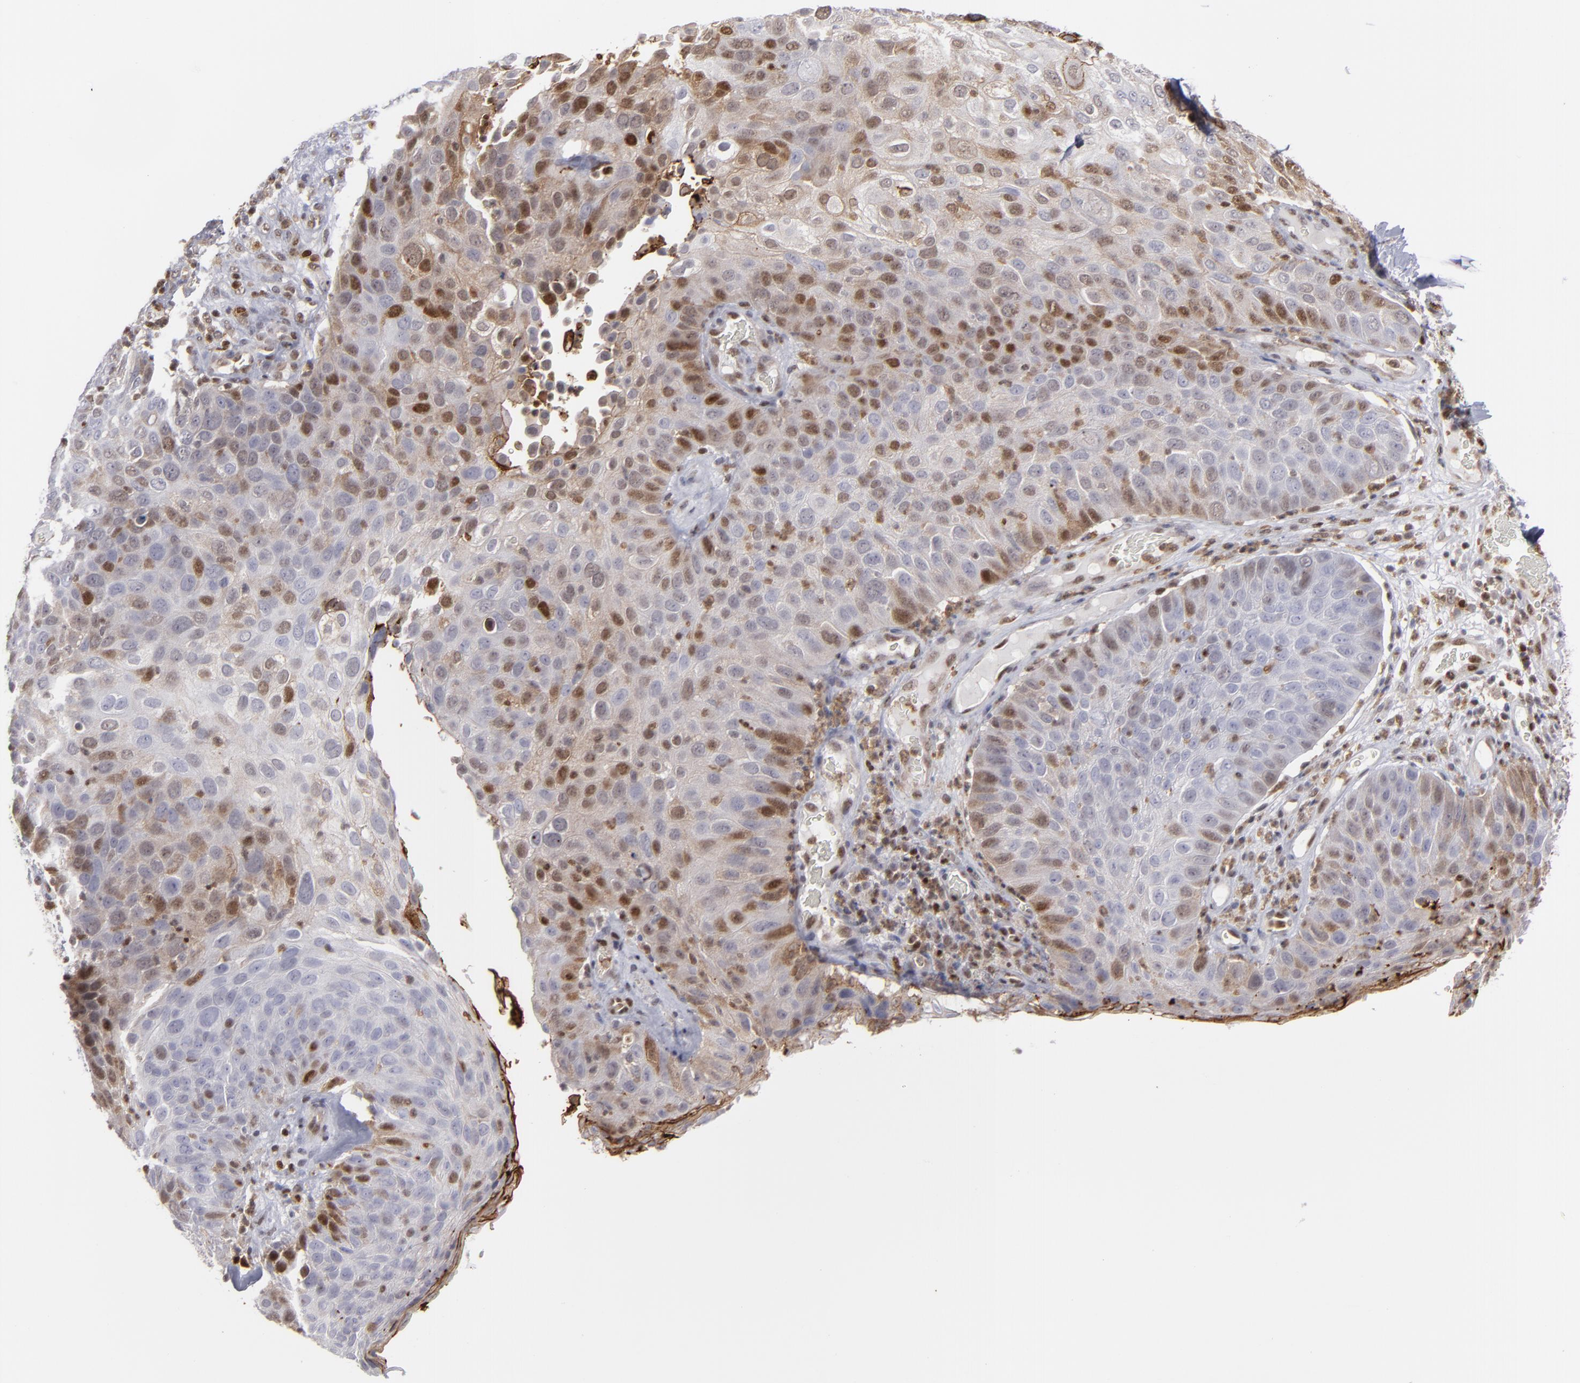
{"staining": {"intensity": "moderate", "quantity": "25%-75%", "location": "cytoplasmic/membranous,nuclear"}, "tissue": "skin cancer", "cell_type": "Tumor cells", "image_type": "cancer", "snomed": [{"axis": "morphology", "description": "Squamous cell carcinoma, NOS"}, {"axis": "topography", "description": "Skin"}], "caption": "High-magnification brightfield microscopy of skin cancer (squamous cell carcinoma) stained with DAB (3,3'-diaminobenzidine) (brown) and counterstained with hematoxylin (blue). tumor cells exhibit moderate cytoplasmic/membranous and nuclear positivity is appreciated in about25%-75% of cells.", "gene": "GSR", "patient": {"sex": "male", "age": 87}}